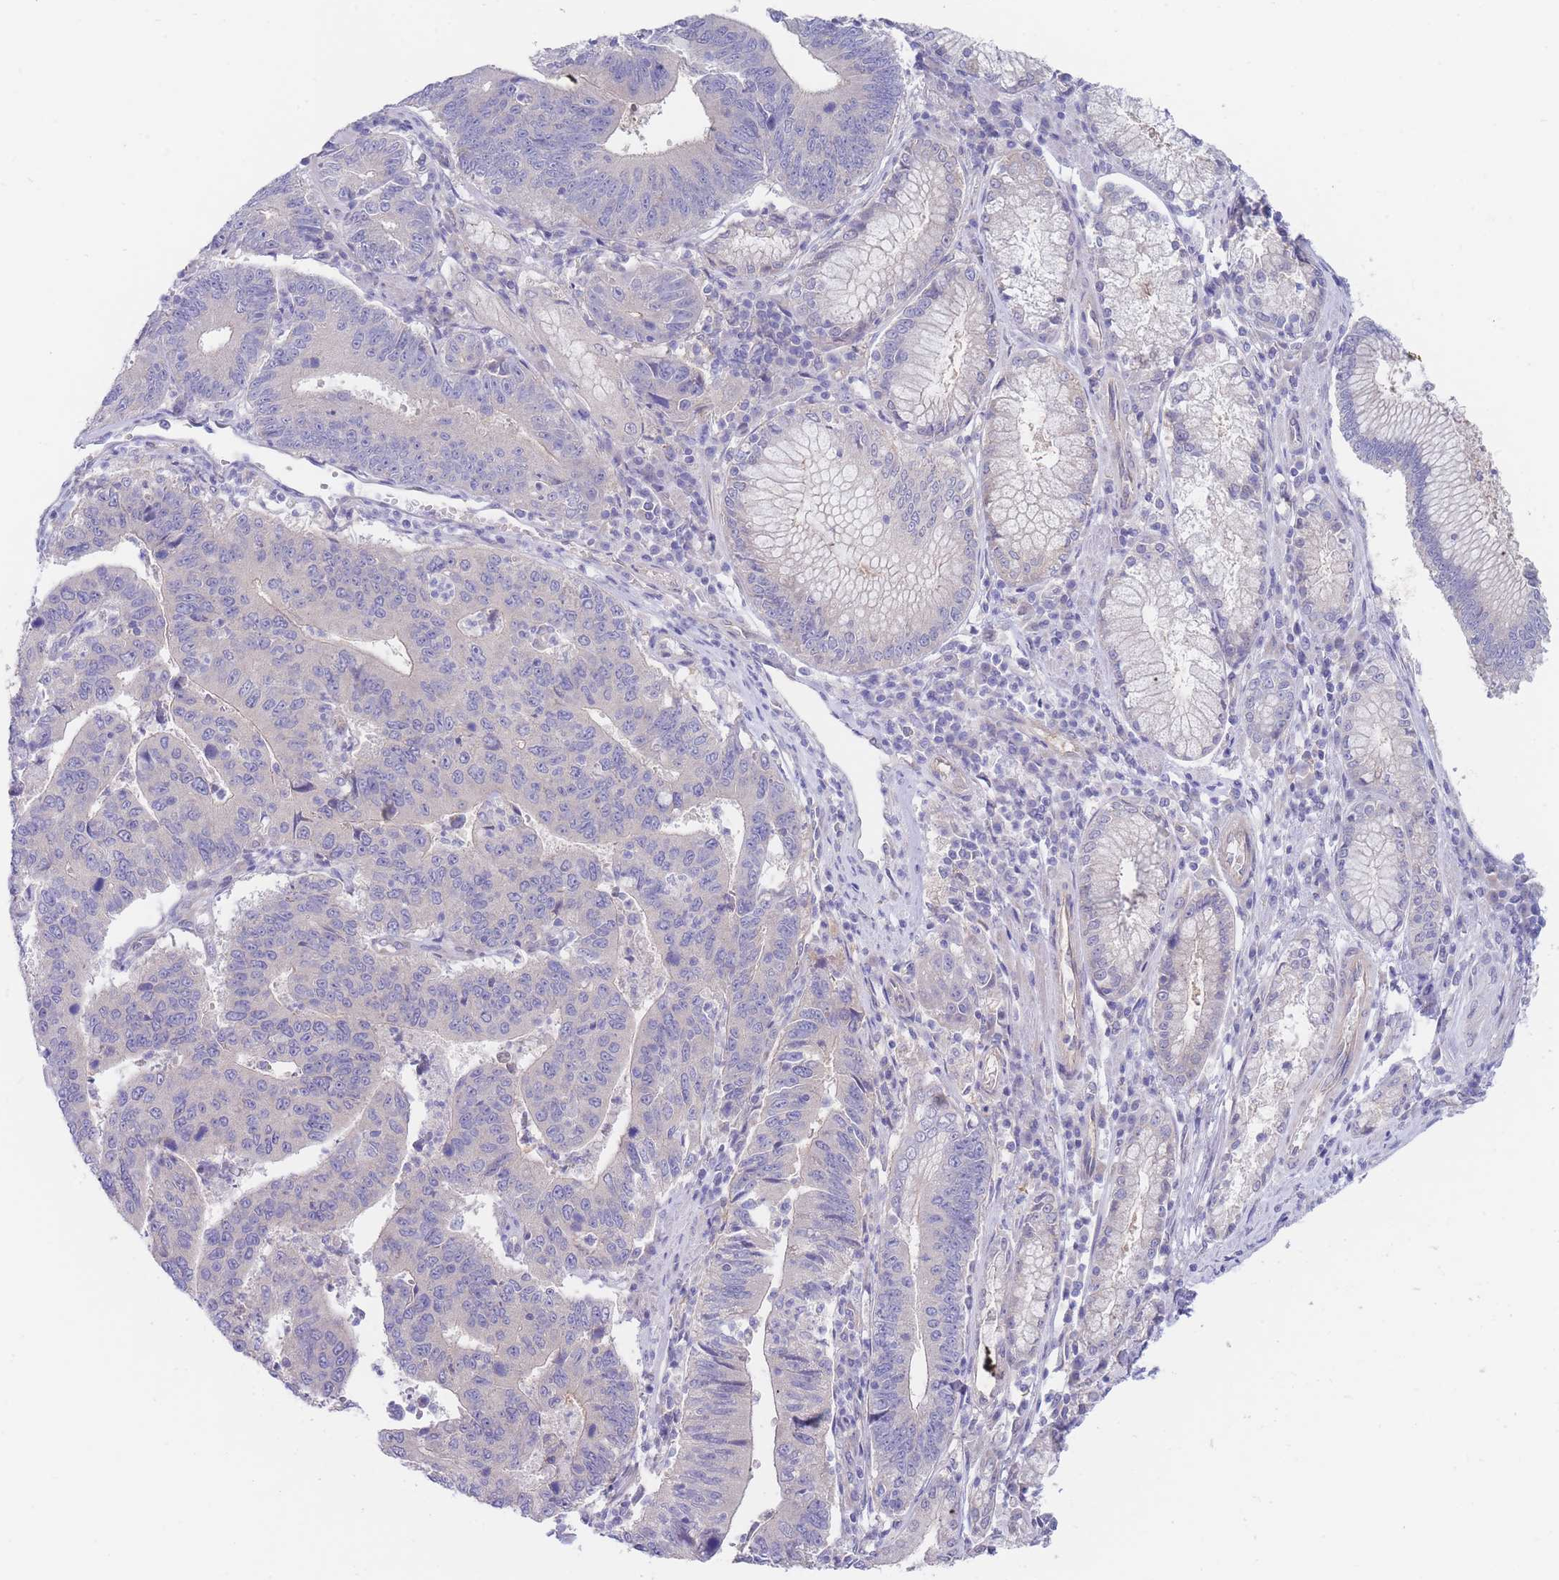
{"staining": {"intensity": "negative", "quantity": "none", "location": "none"}, "tissue": "stomach cancer", "cell_type": "Tumor cells", "image_type": "cancer", "snomed": [{"axis": "morphology", "description": "Adenocarcinoma, NOS"}, {"axis": "topography", "description": "Stomach"}], "caption": "Photomicrograph shows no protein staining in tumor cells of adenocarcinoma (stomach) tissue. Nuclei are stained in blue.", "gene": "ZNF281", "patient": {"sex": "male", "age": 59}}